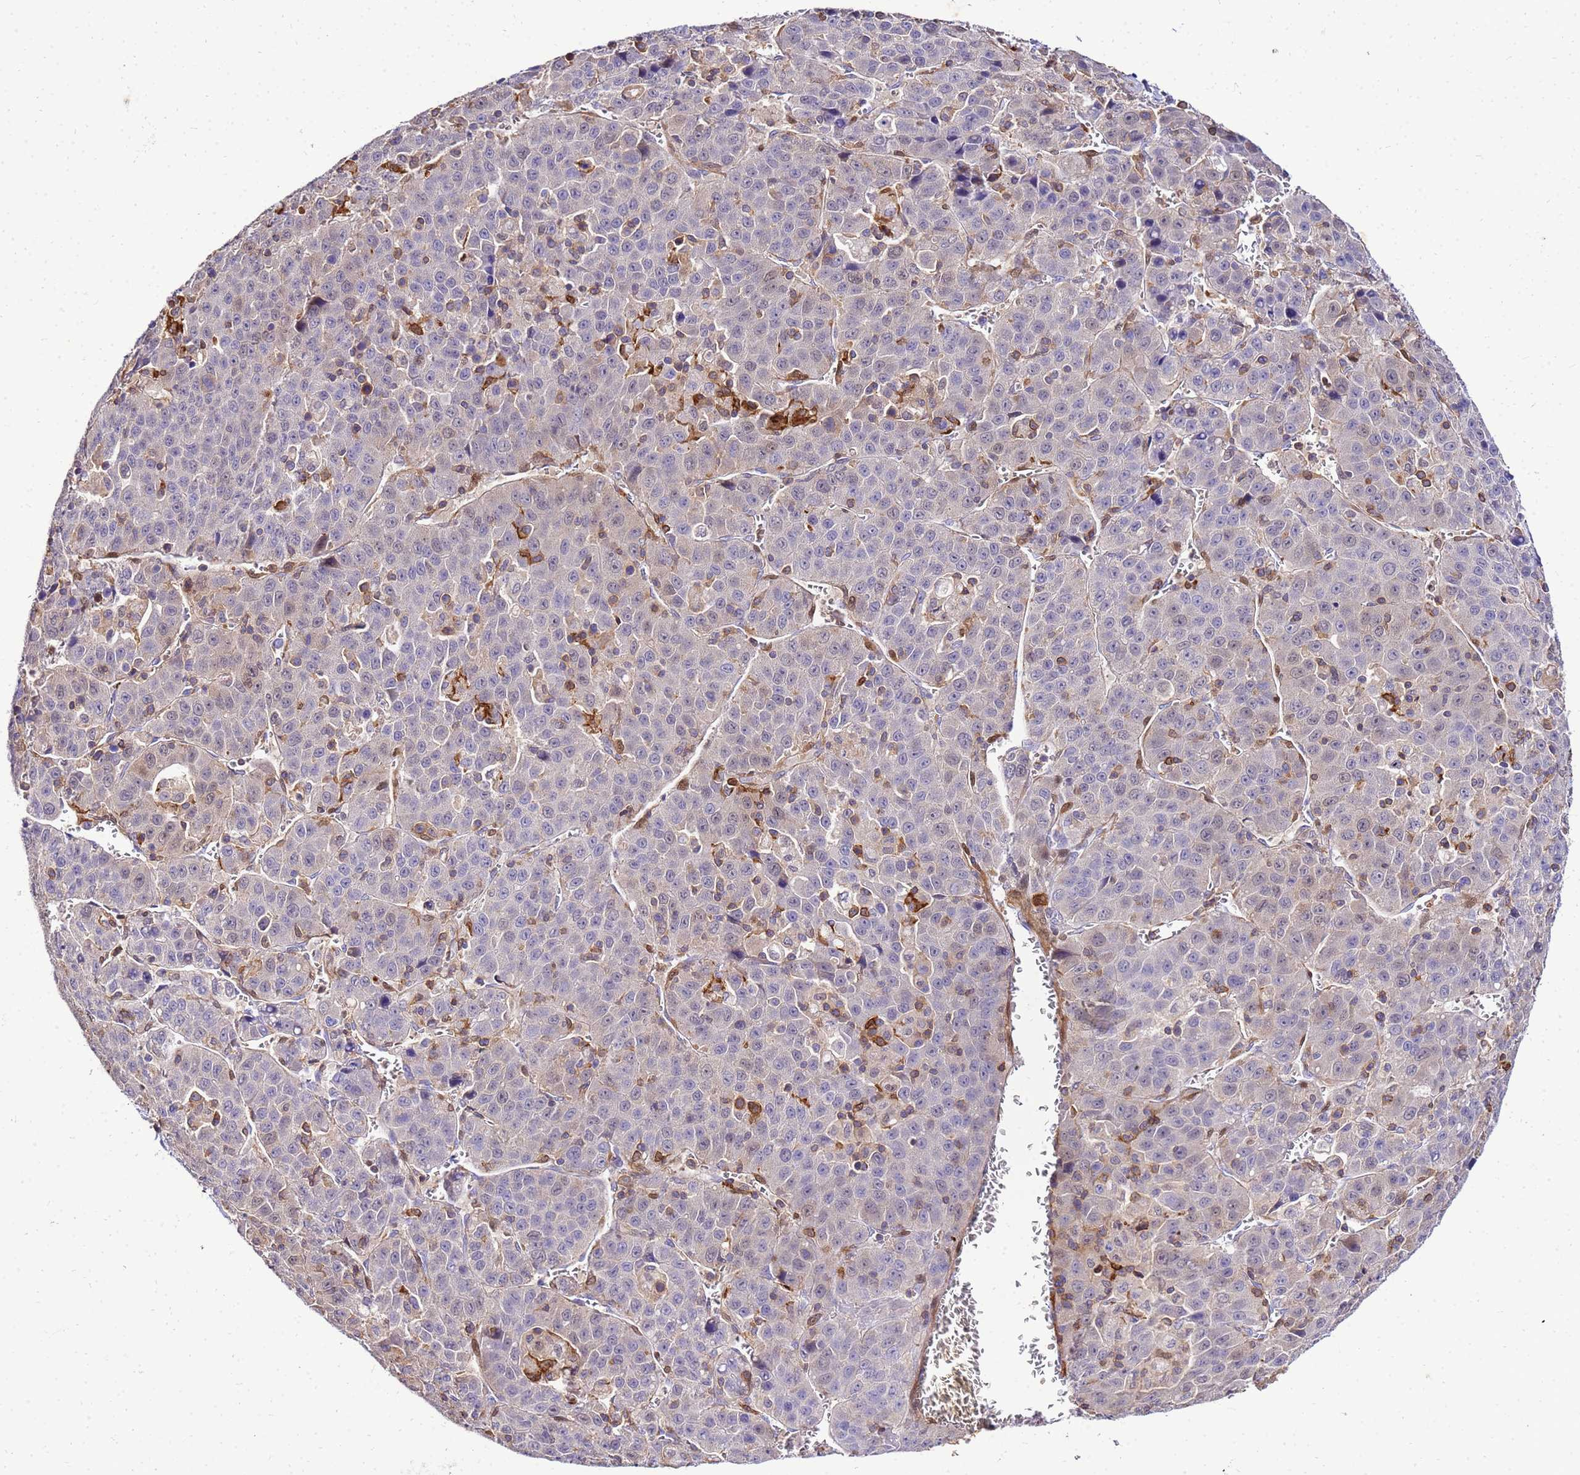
{"staining": {"intensity": "negative", "quantity": "none", "location": "none"}, "tissue": "liver cancer", "cell_type": "Tumor cells", "image_type": "cancer", "snomed": [{"axis": "morphology", "description": "Carcinoma, Hepatocellular, NOS"}, {"axis": "topography", "description": "Liver"}], "caption": "Tumor cells show no significant protein expression in liver cancer (hepatocellular carcinoma). (DAB immunohistochemistry (IHC) with hematoxylin counter stain).", "gene": "DBNDD2", "patient": {"sex": "female", "age": 53}}